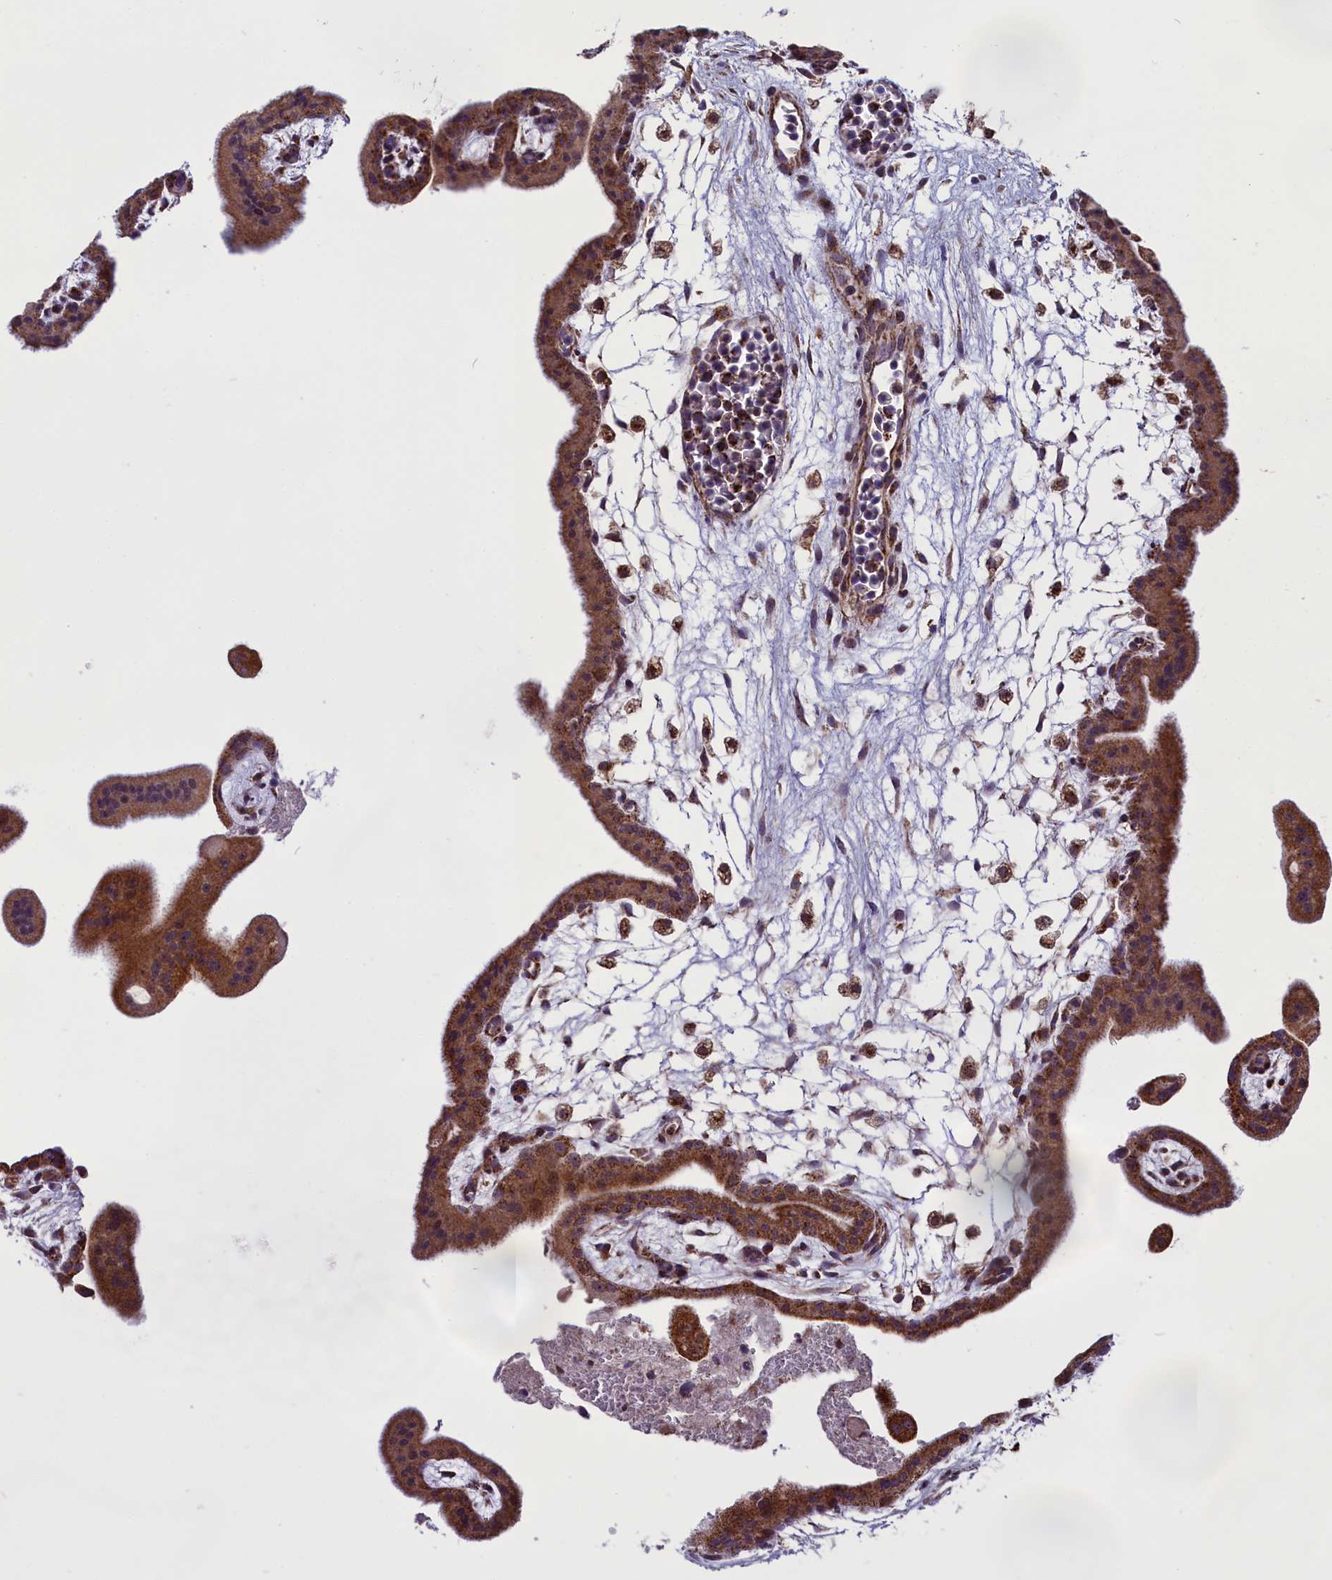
{"staining": {"intensity": "moderate", "quantity": ">75%", "location": "cytoplasmic/membranous"}, "tissue": "placenta", "cell_type": "Trophoblastic cells", "image_type": "normal", "snomed": [{"axis": "morphology", "description": "Normal tissue, NOS"}, {"axis": "topography", "description": "Placenta"}], "caption": "Placenta stained with a protein marker demonstrates moderate staining in trophoblastic cells.", "gene": "GLRX5", "patient": {"sex": "female", "age": 35}}